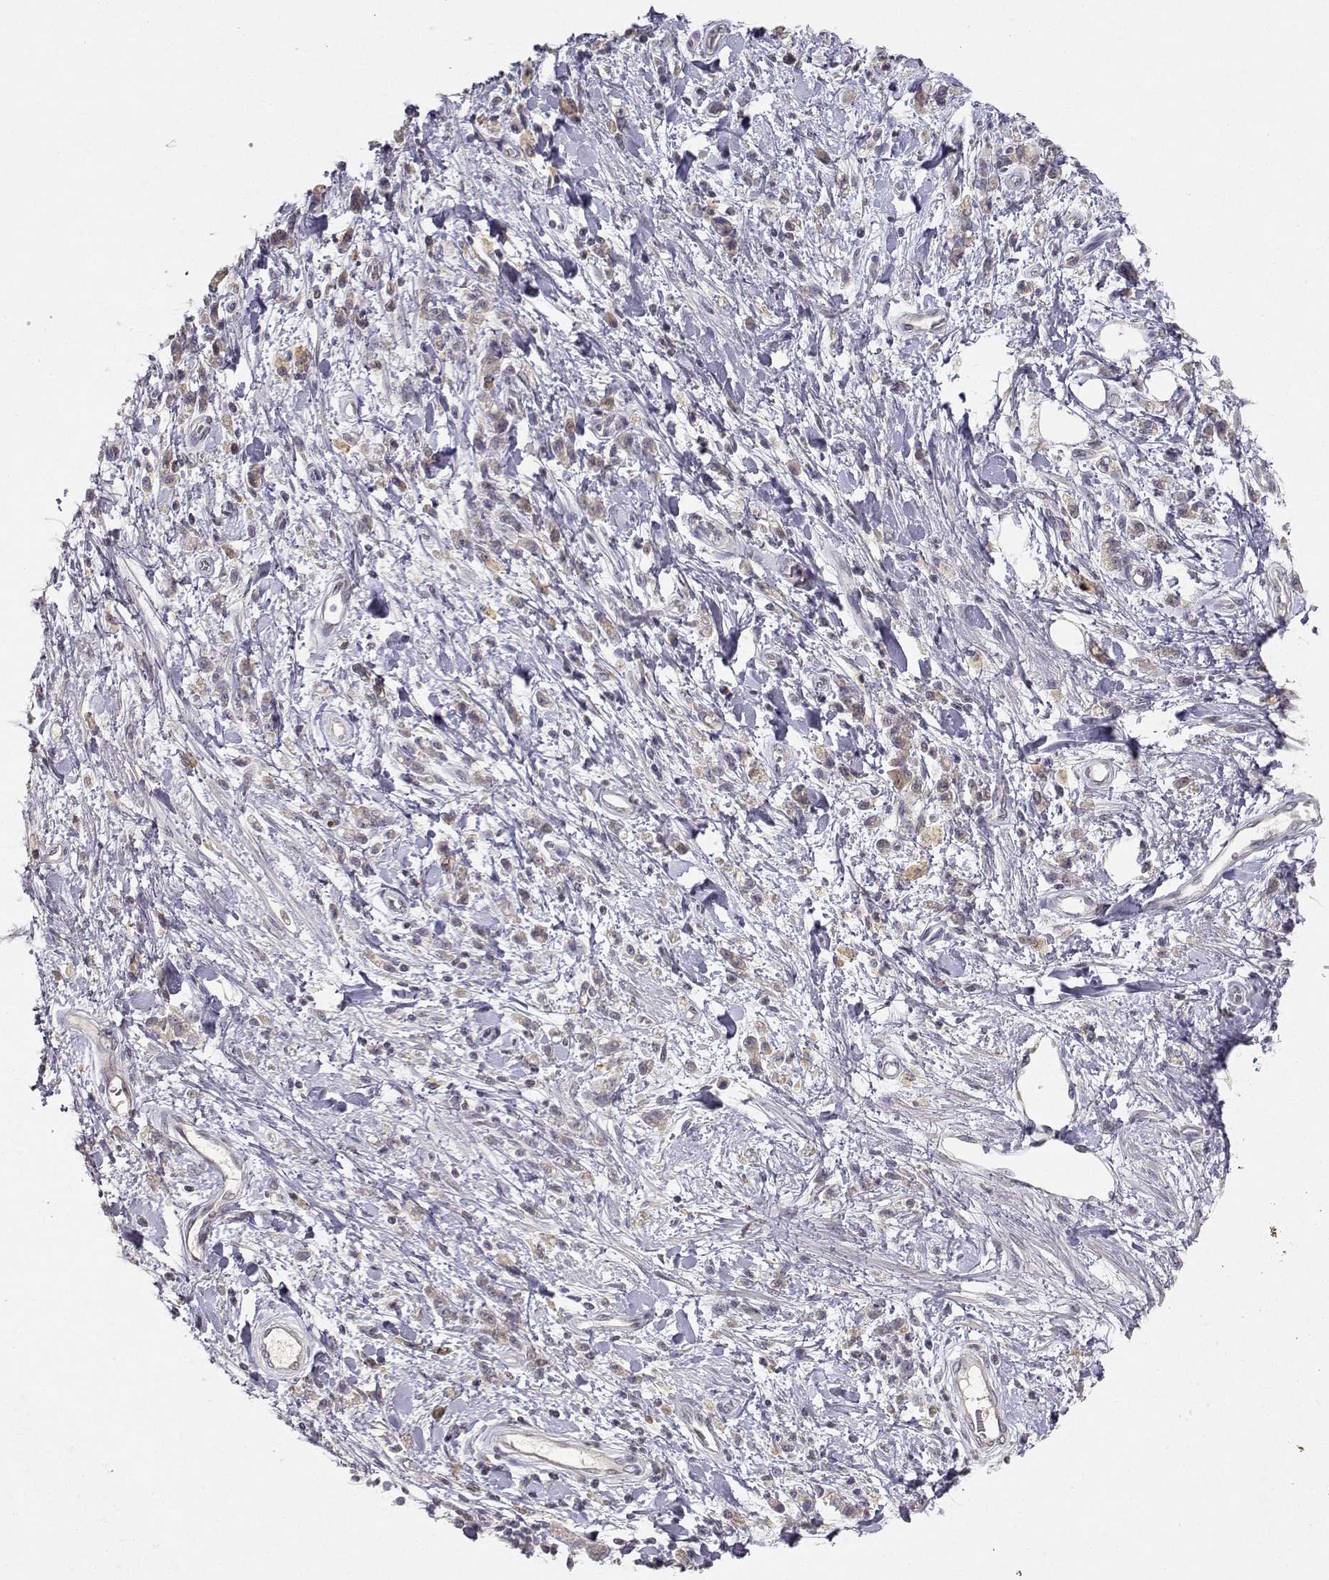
{"staining": {"intensity": "weak", "quantity": ">75%", "location": "cytoplasmic/membranous"}, "tissue": "stomach cancer", "cell_type": "Tumor cells", "image_type": "cancer", "snomed": [{"axis": "morphology", "description": "Adenocarcinoma, NOS"}, {"axis": "topography", "description": "Stomach"}], "caption": "Immunohistochemistry (IHC) (DAB) staining of stomach cancer (adenocarcinoma) displays weak cytoplasmic/membranous protein staining in about >75% of tumor cells.", "gene": "RAD51", "patient": {"sex": "male", "age": 77}}